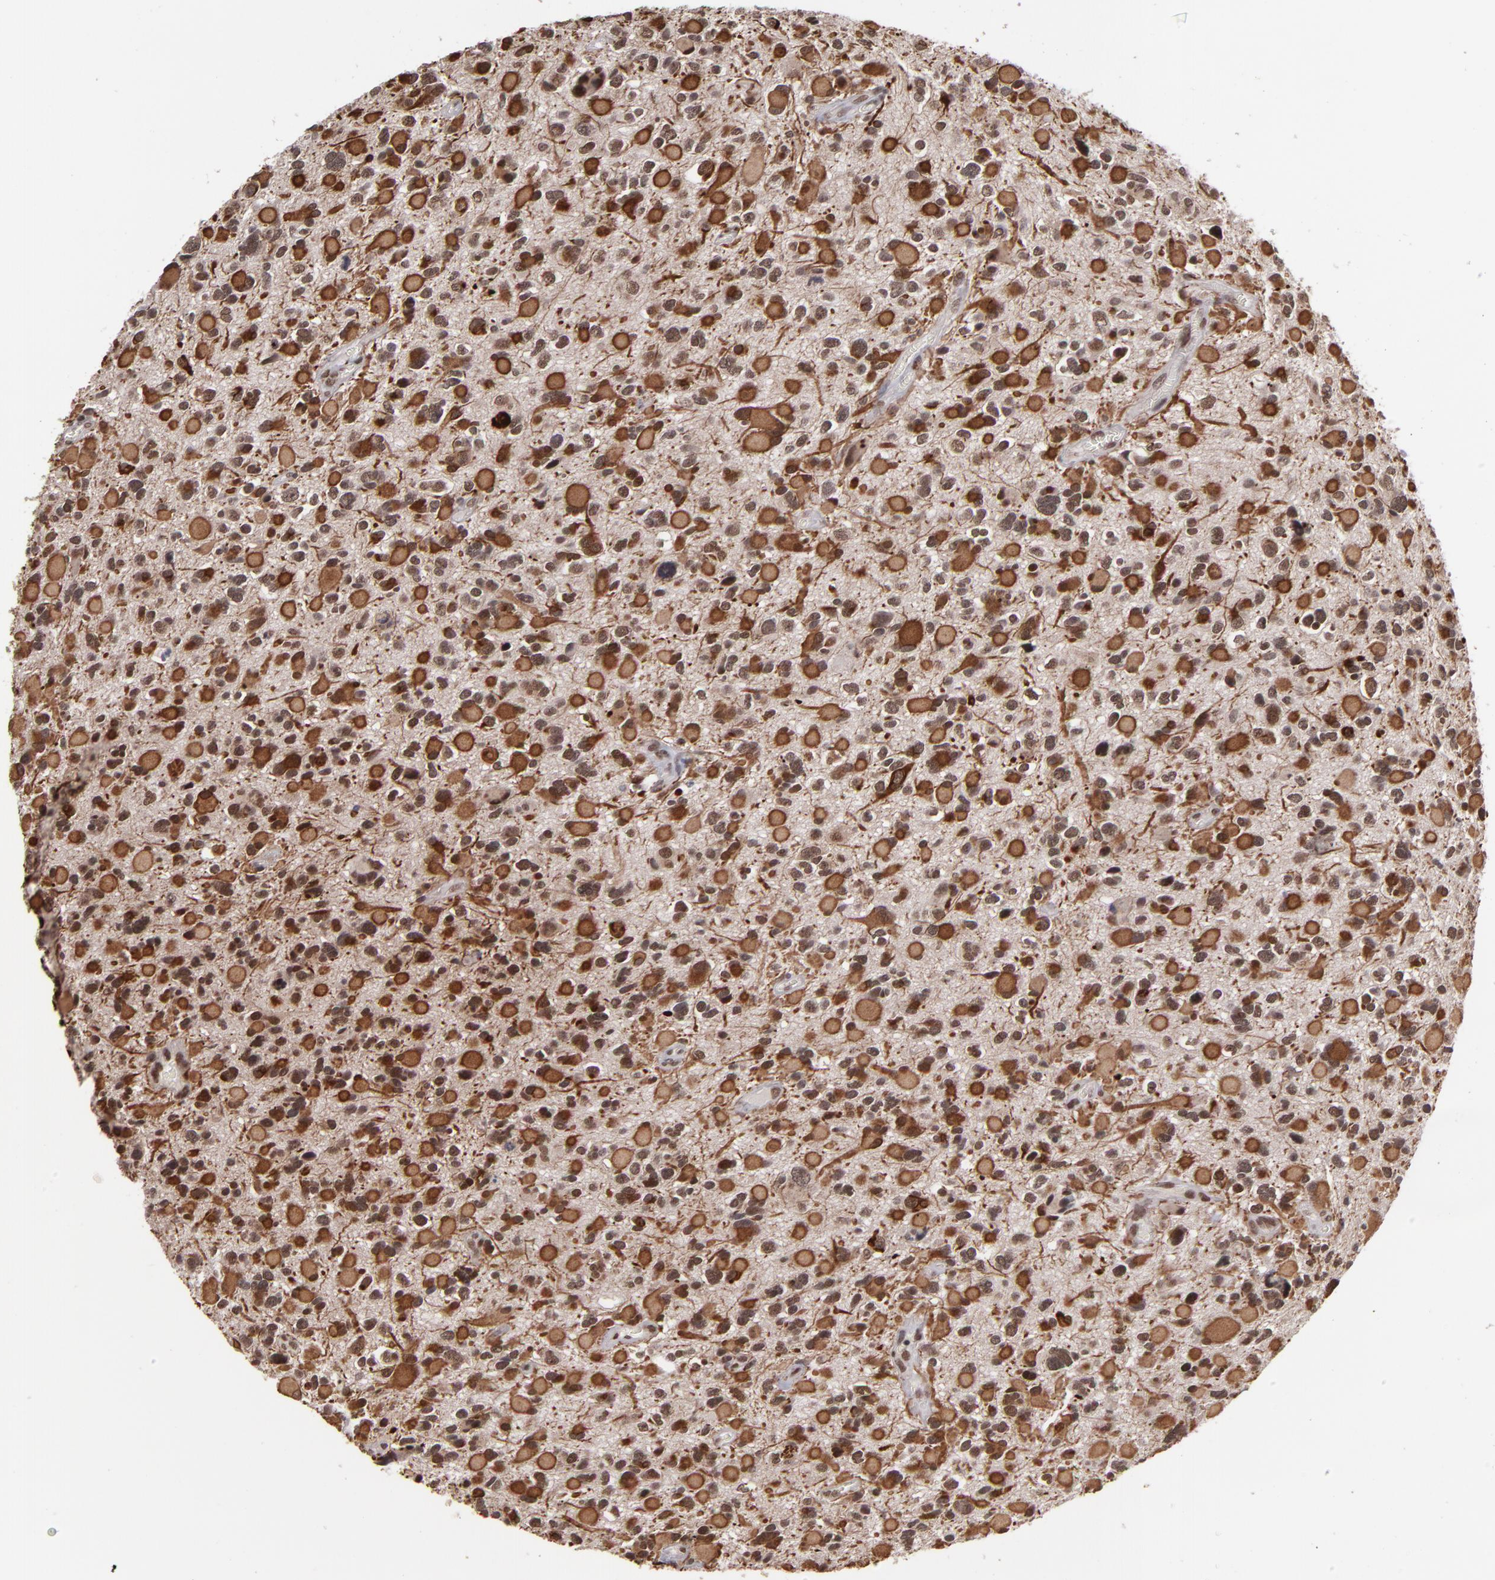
{"staining": {"intensity": "moderate", "quantity": "25%-75%", "location": "nuclear"}, "tissue": "glioma", "cell_type": "Tumor cells", "image_type": "cancer", "snomed": [{"axis": "morphology", "description": "Glioma, malignant, High grade"}, {"axis": "topography", "description": "Brain"}], "caption": "Human malignant glioma (high-grade) stained with a protein marker demonstrates moderate staining in tumor cells.", "gene": "MLLT3", "patient": {"sex": "female", "age": 37}}